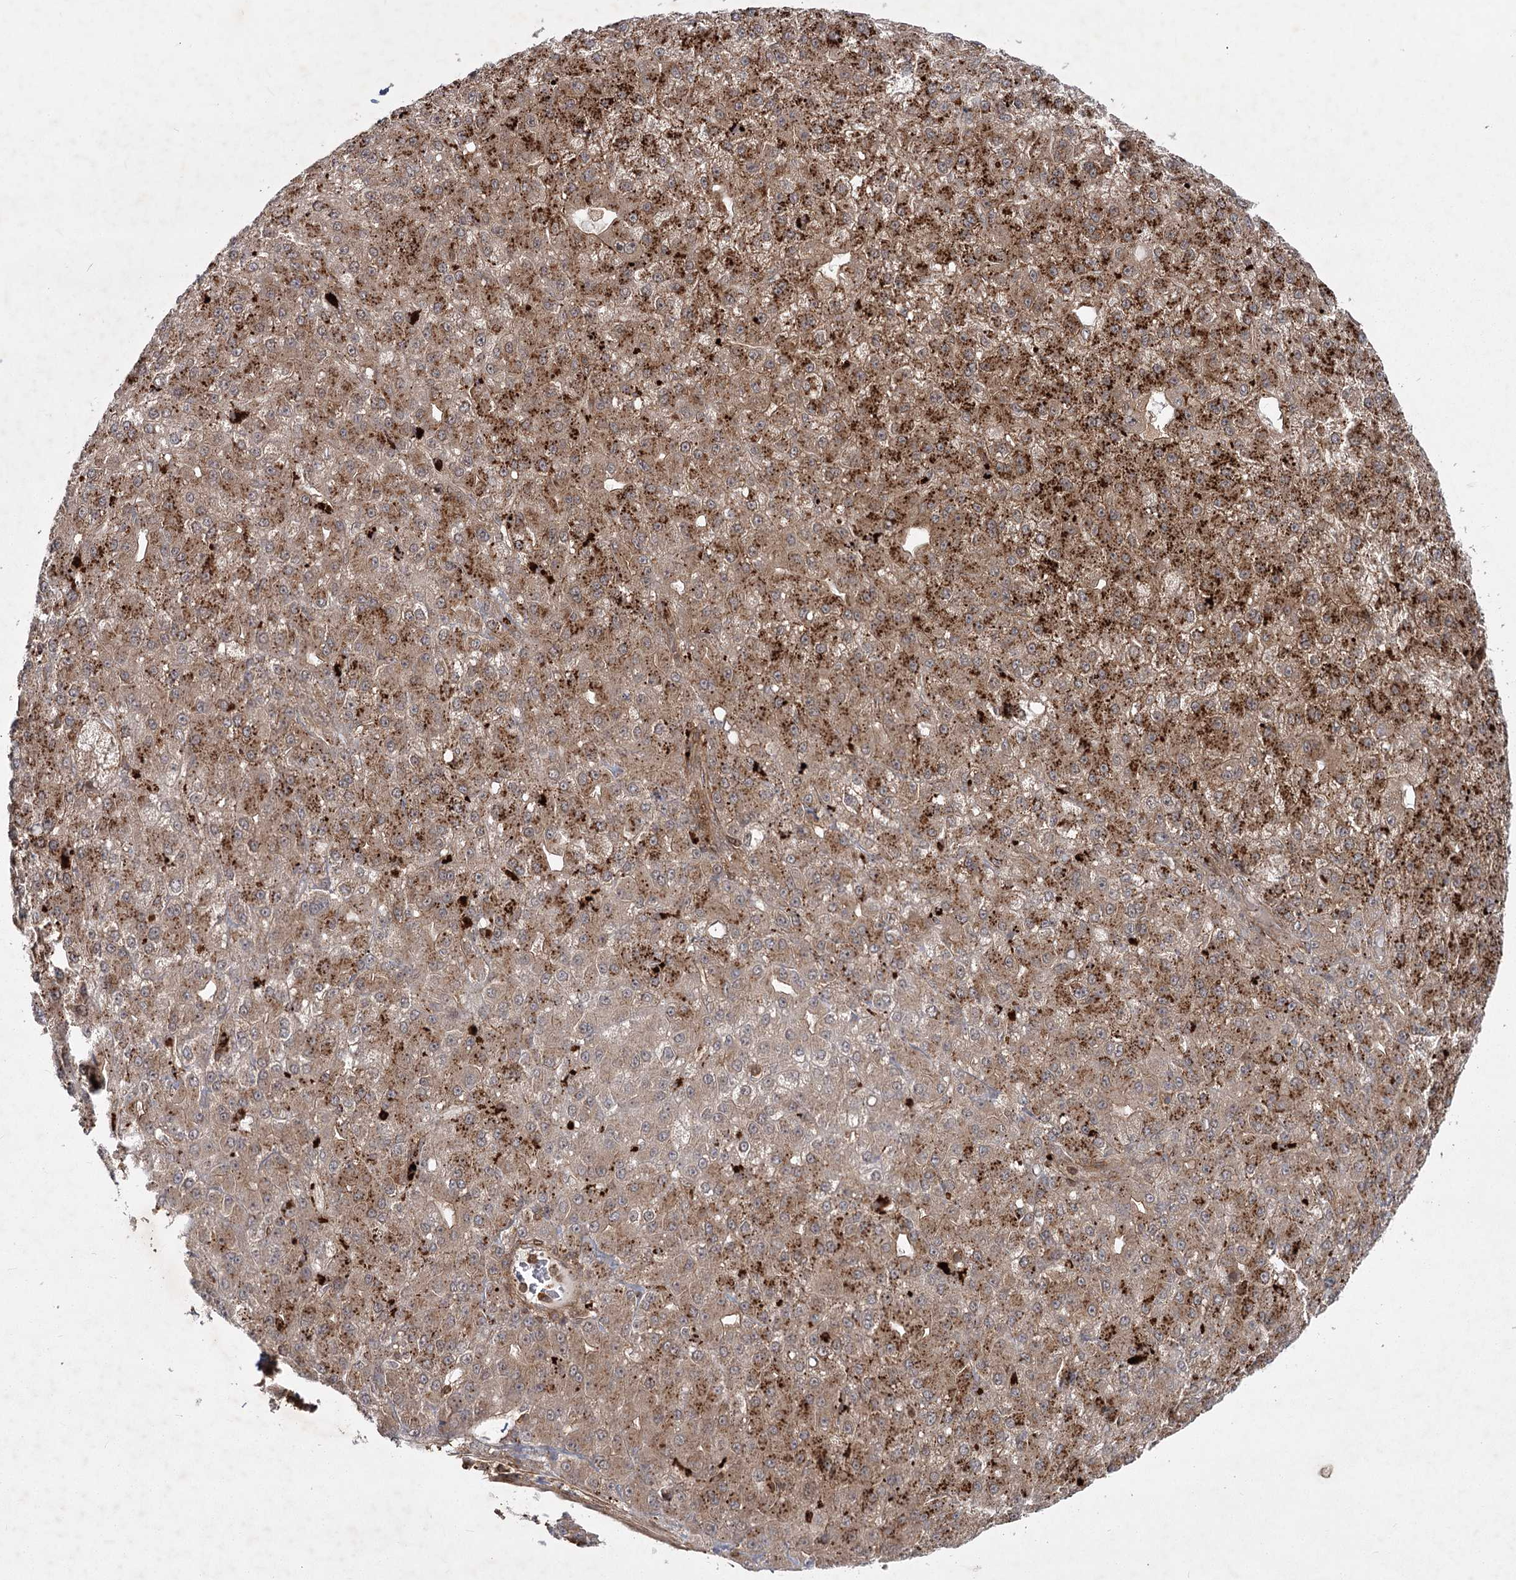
{"staining": {"intensity": "moderate", "quantity": "25%-75%", "location": "cytoplasmic/membranous"}, "tissue": "liver cancer", "cell_type": "Tumor cells", "image_type": "cancer", "snomed": [{"axis": "morphology", "description": "Carcinoma, Hepatocellular, NOS"}, {"axis": "topography", "description": "Liver"}], "caption": "There is medium levels of moderate cytoplasmic/membranous positivity in tumor cells of liver cancer (hepatocellular carcinoma), as demonstrated by immunohistochemical staining (brown color).", "gene": "MDFIC", "patient": {"sex": "male", "age": 67}}